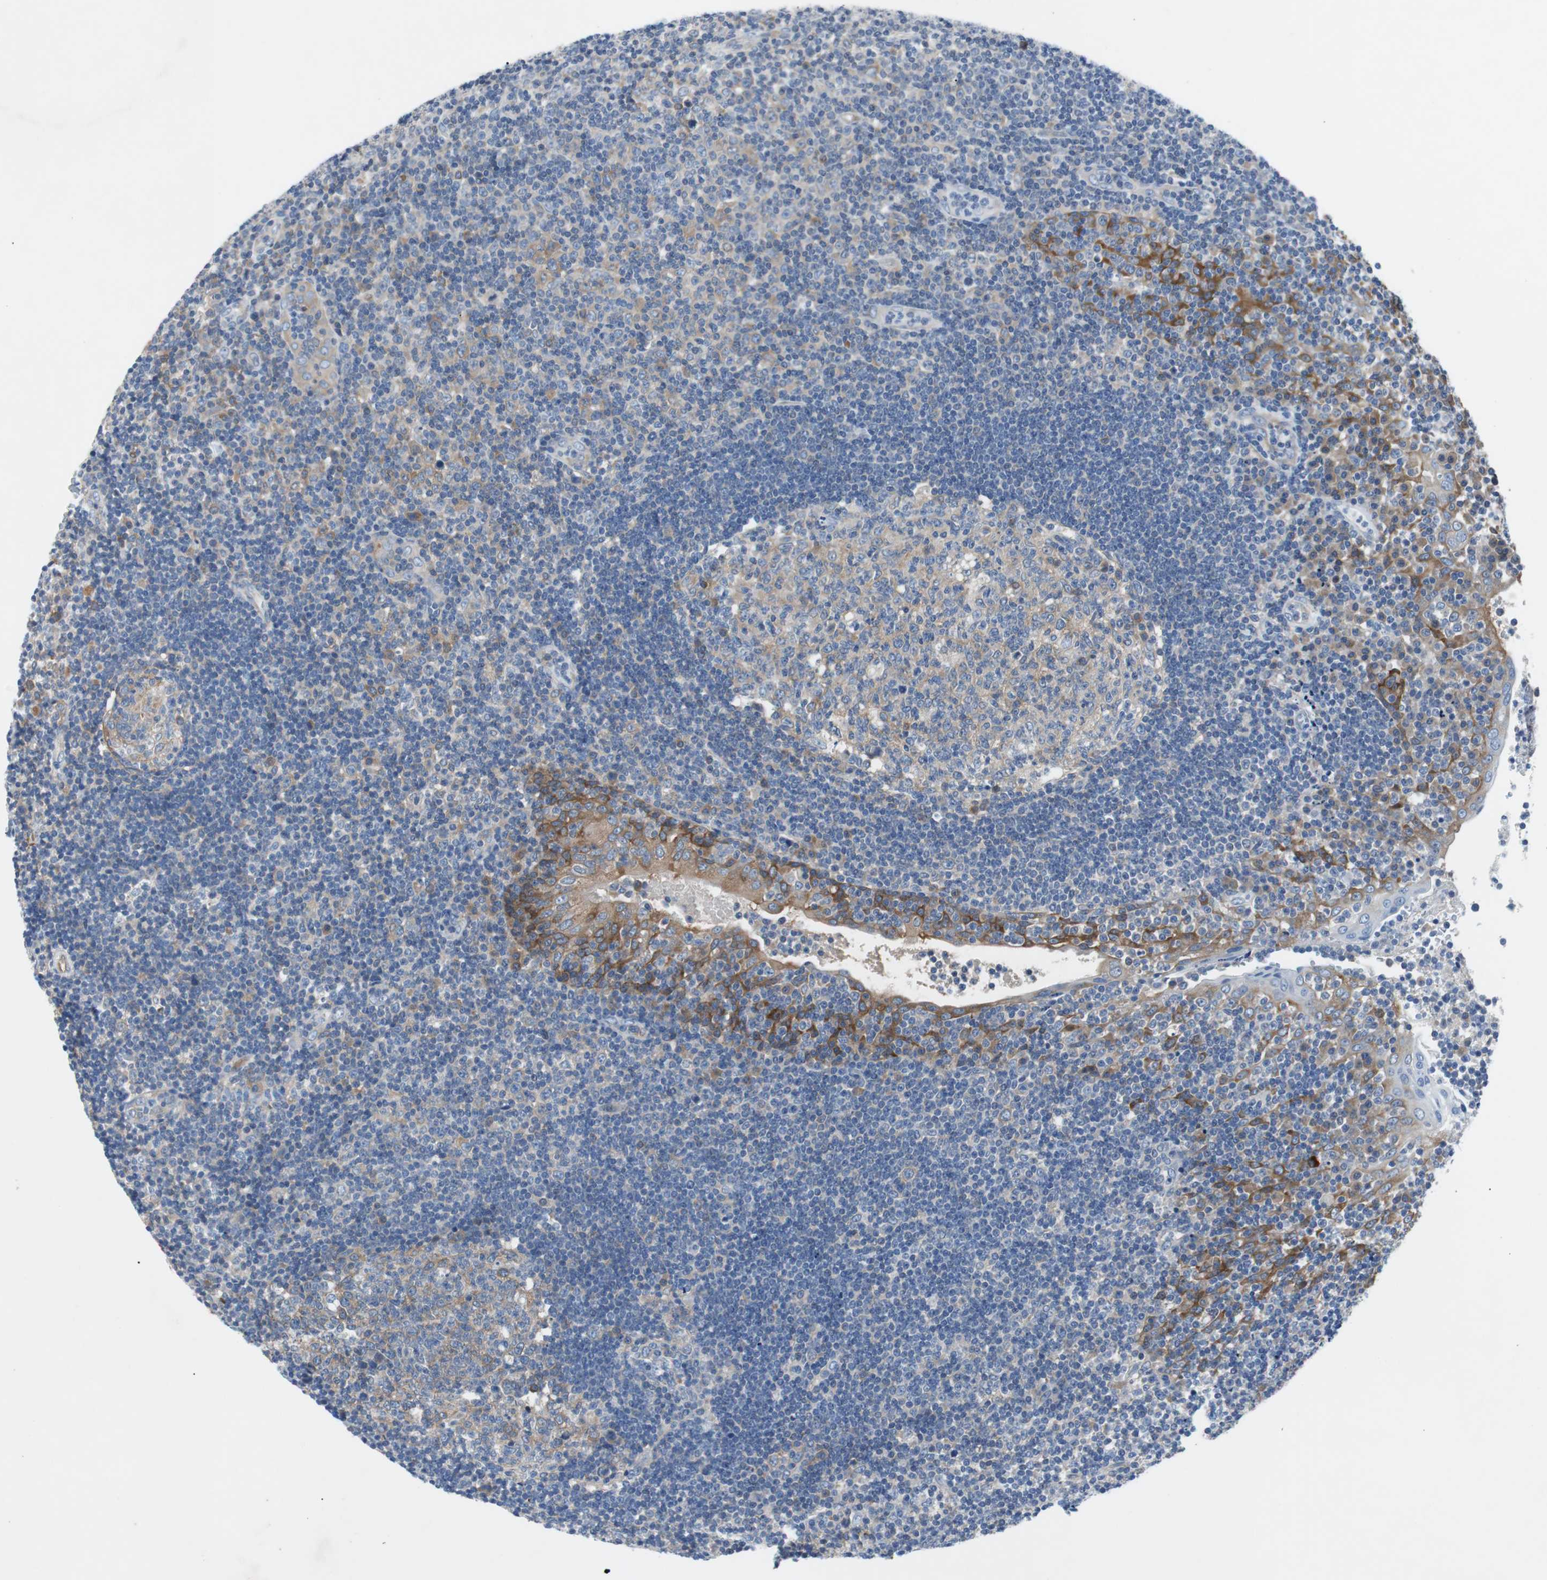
{"staining": {"intensity": "weak", "quantity": "25%-75%", "location": "cytoplasmic/membranous"}, "tissue": "tonsil", "cell_type": "Germinal center cells", "image_type": "normal", "snomed": [{"axis": "morphology", "description": "Normal tissue, NOS"}, {"axis": "topography", "description": "Tonsil"}], "caption": "Weak cytoplasmic/membranous expression is present in about 25%-75% of germinal center cells in unremarkable tonsil.", "gene": "EEF2K", "patient": {"sex": "female", "age": 40}}